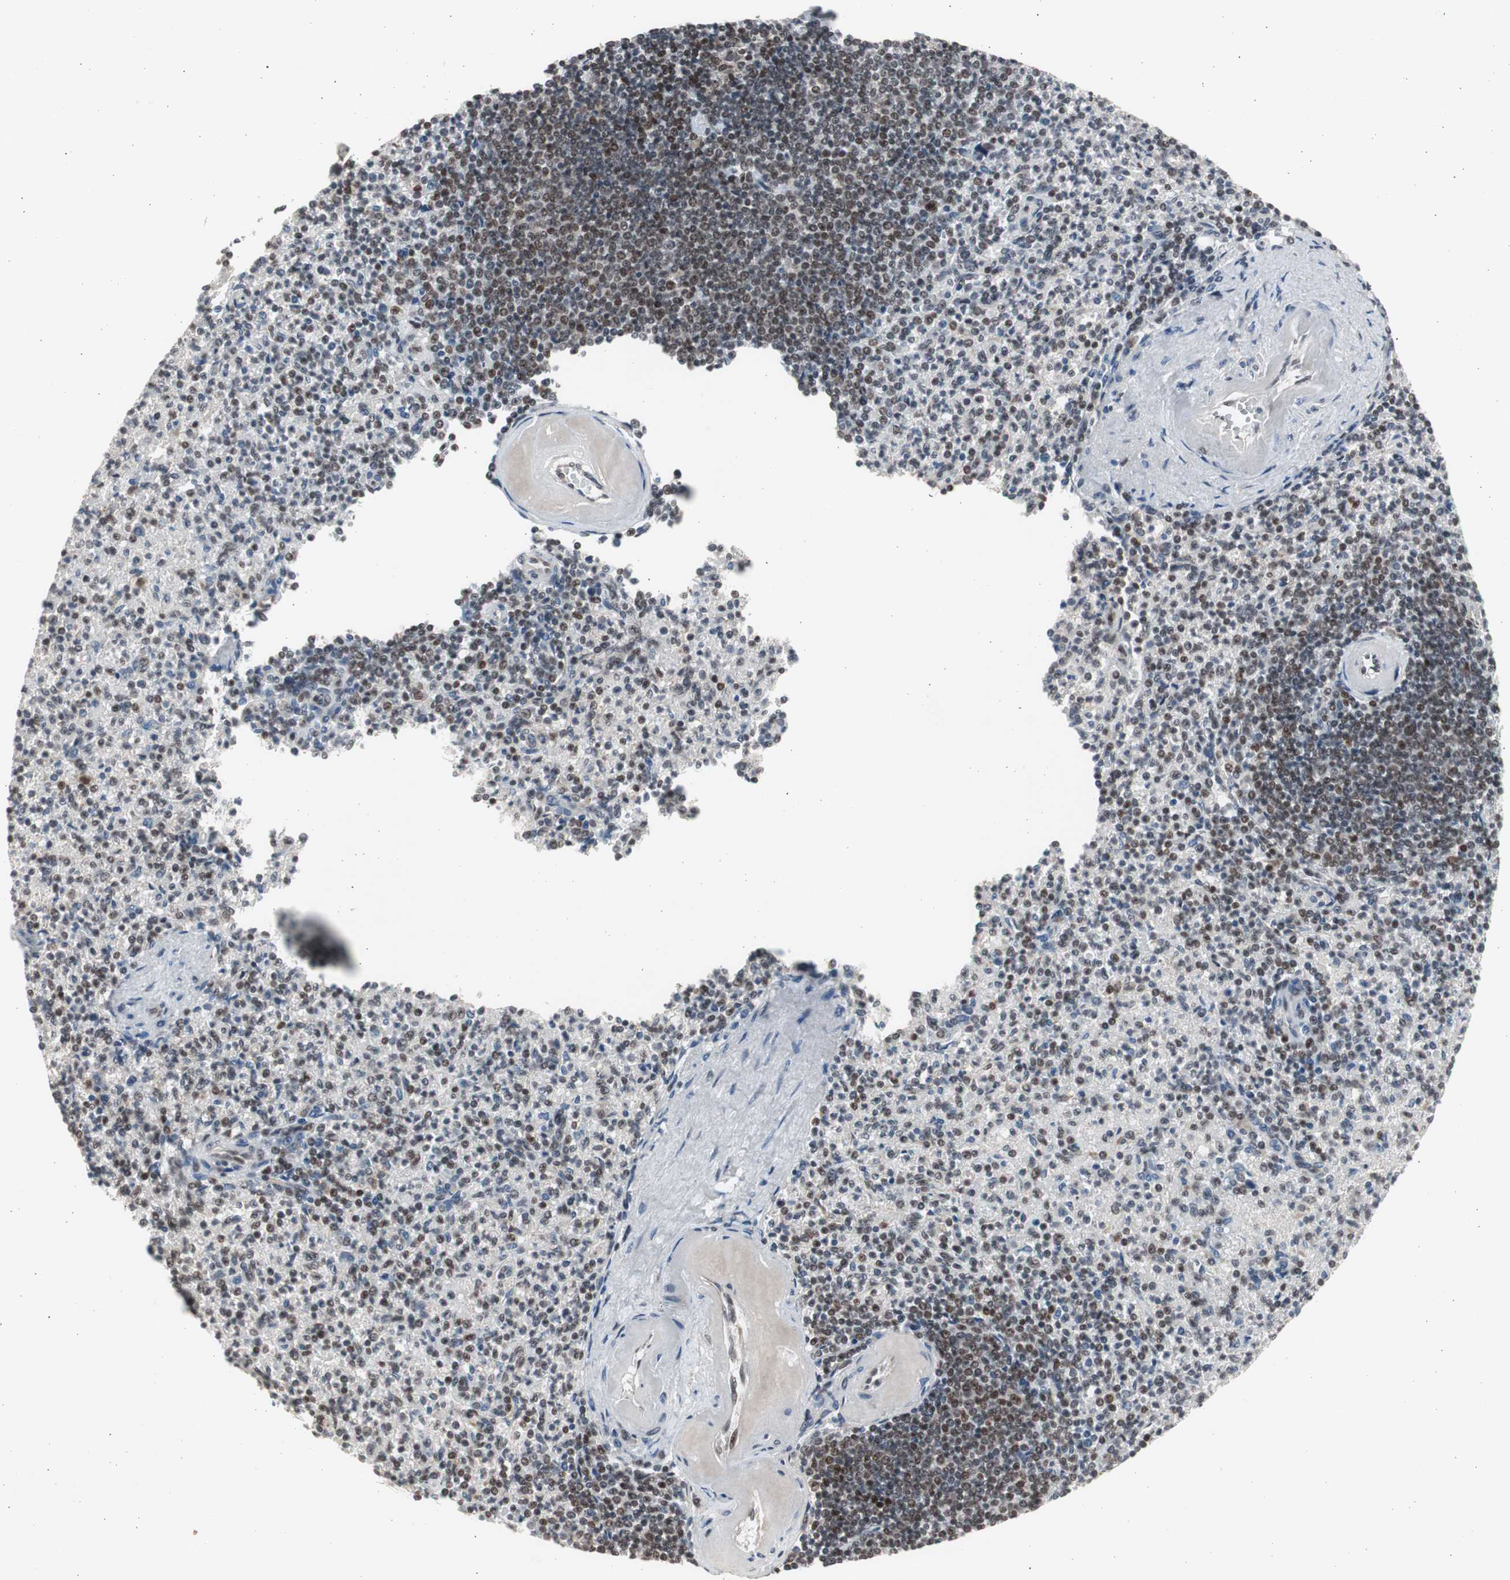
{"staining": {"intensity": "moderate", "quantity": ">75%", "location": "nuclear"}, "tissue": "spleen", "cell_type": "Cells in red pulp", "image_type": "normal", "snomed": [{"axis": "morphology", "description": "Normal tissue, NOS"}, {"axis": "topography", "description": "Spleen"}], "caption": "High-magnification brightfield microscopy of normal spleen stained with DAB (3,3'-diaminobenzidine) (brown) and counterstained with hematoxylin (blue). cells in red pulp exhibit moderate nuclear staining is present in approximately>75% of cells. Using DAB (3,3'-diaminobenzidine) (brown) and hematoxylin (blue) stains, captured at high magnification using brightfield microscopy.", "gene": "RPA1", "patient": {"sex": "female", "age": 74}}